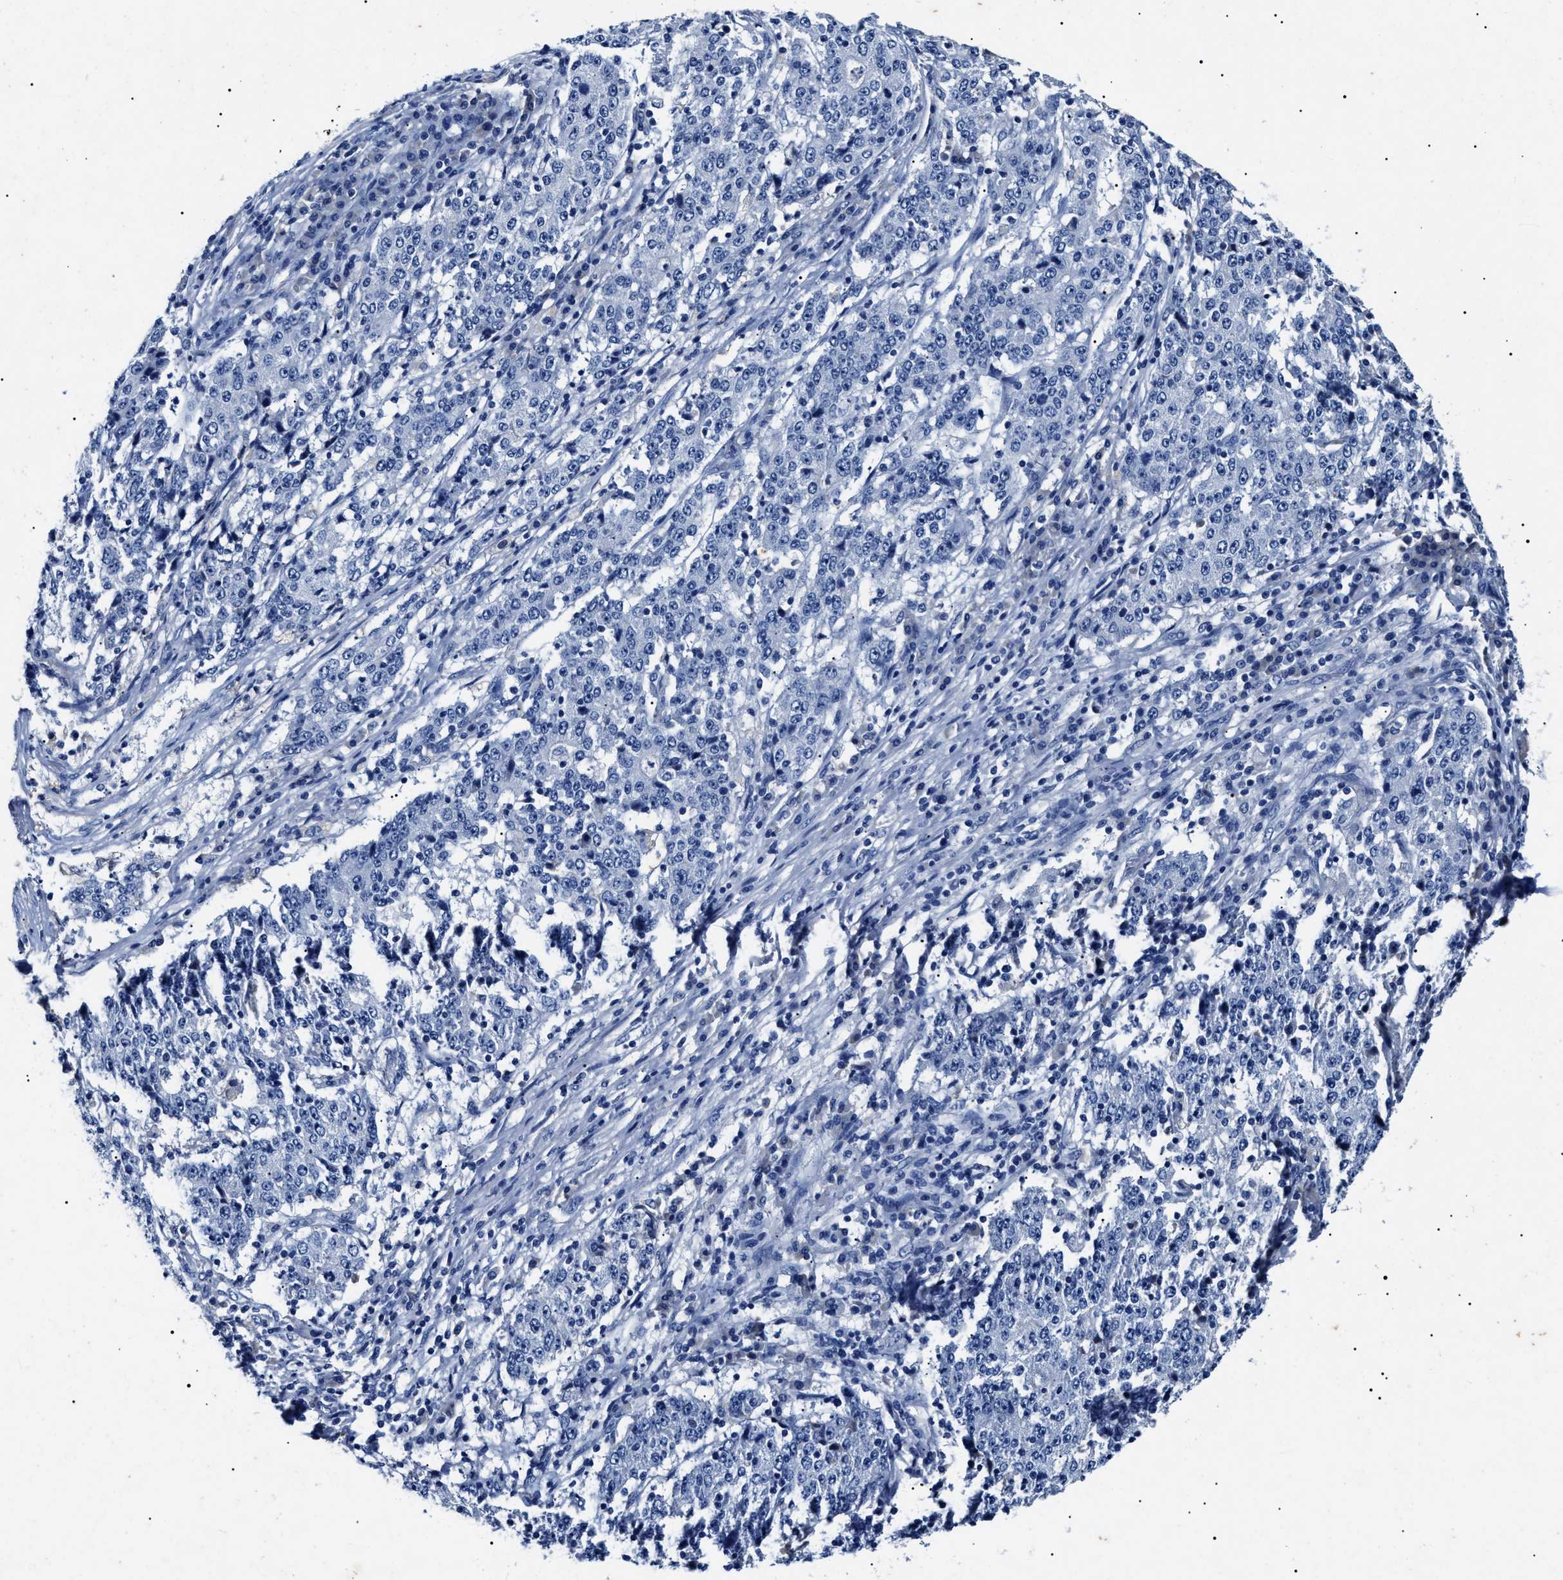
{"staining": {"intensity": "negative", "quantity": "none", "location": "none"}, "tissue": "stomach cancer", "cell_type": "Tumor cells", "image_type": "cancer", "snomed": [{"axis": "morphology", "description": "Adenocarcinoma, NOS"}, {"axis": "topography", "description": "Stomach"}], "caption": "Tumor cells are negative for brown protein staining in adenocarcinoma (stomach).", "gene": "LRRC8E", "patient": {"sex": "male", "age": 59}}